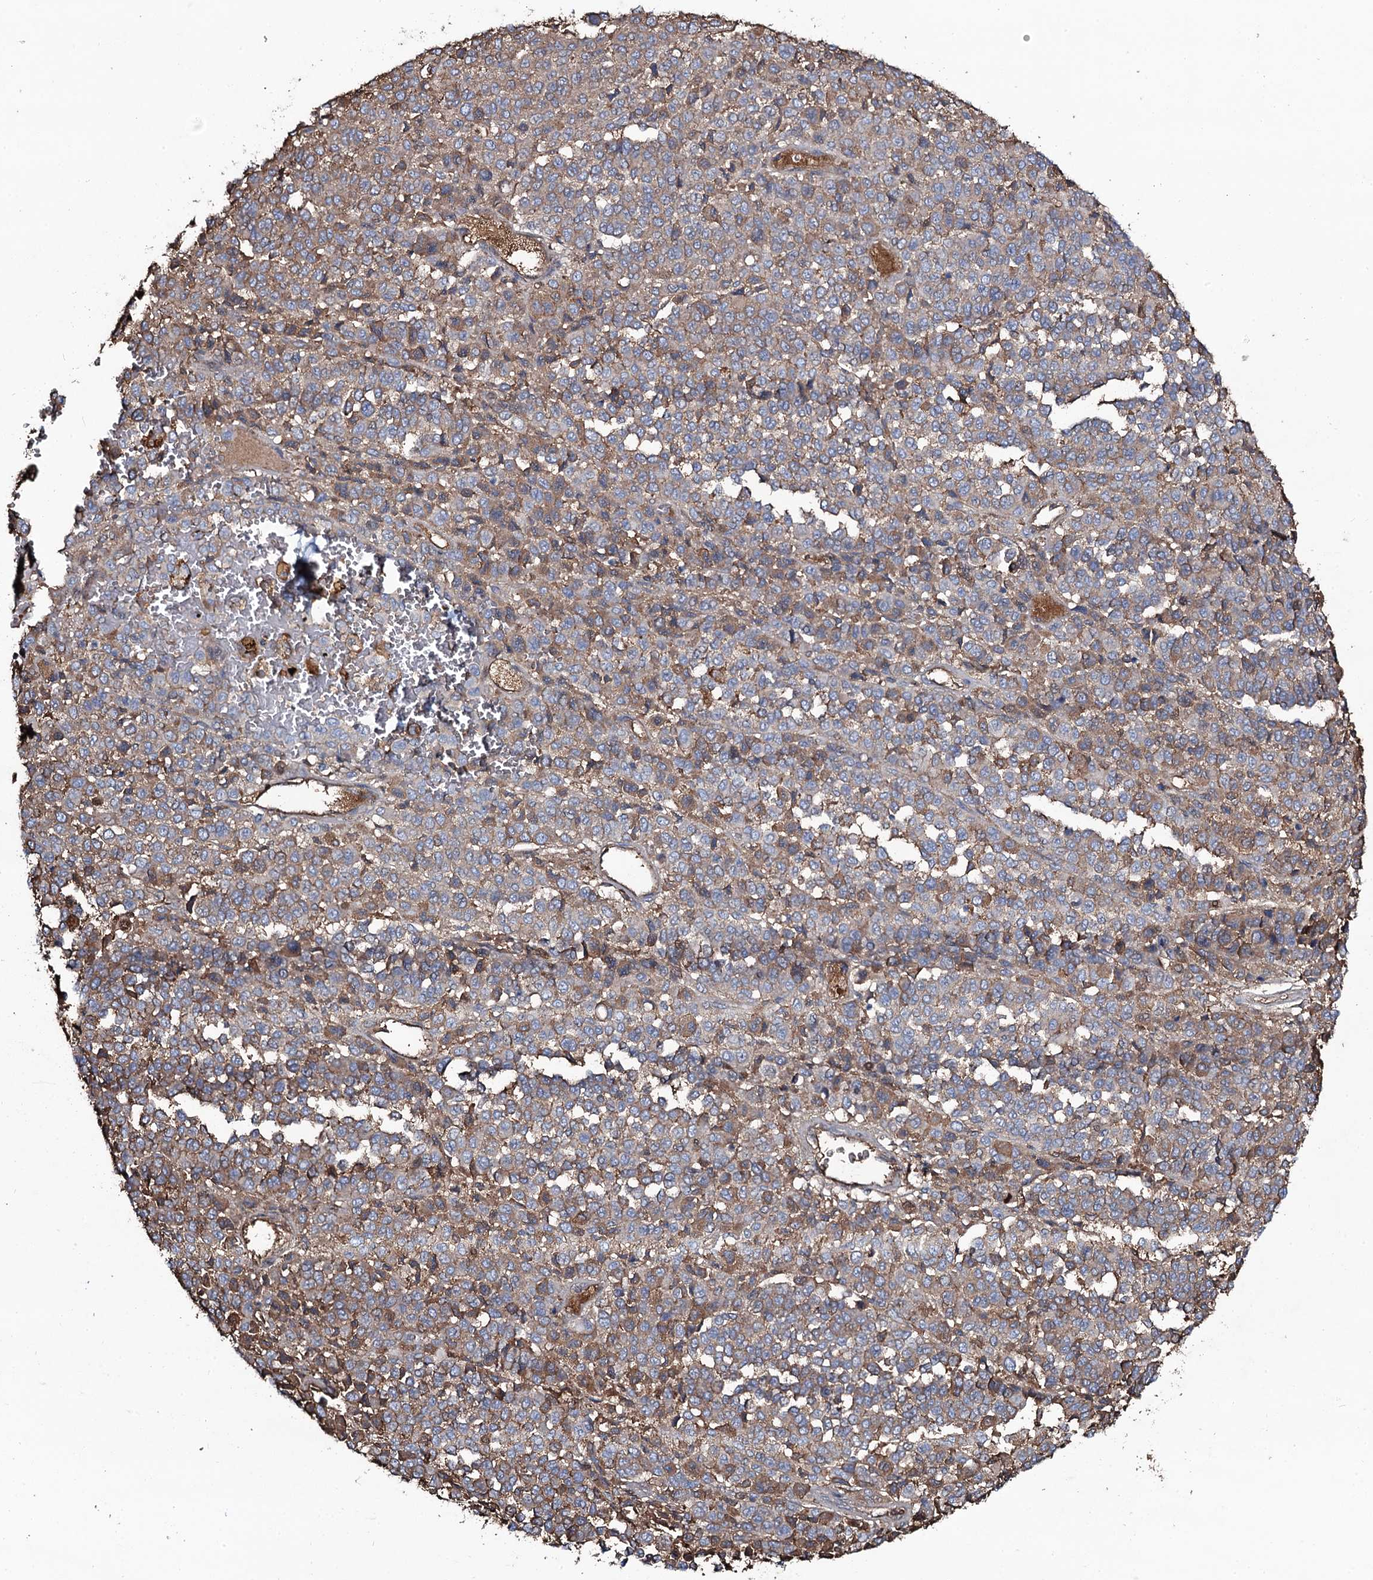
{"staining": {"intensity": "moderate", "quantity": ">75%", "location": "cytoplasmic/membranous"}, "tissue": "melanoma", "cell_type": "Tumor cells", "image_type": "cancer", "snomed": [{"axis": "morphology", "description": "Malignant melanoma, Metastatic site"}, {"axis": "topography", "description": "Pancreas"}], "caption": "Approximately >75% of tumor cells in human malignant melanoma (metastatic site) exhibit moderate cytoplasmic/membranous protein staining as visualized by brown immunohistochemical staining.", "gene": "EDN1", "patient": {"sex": "female", "age": 30}}